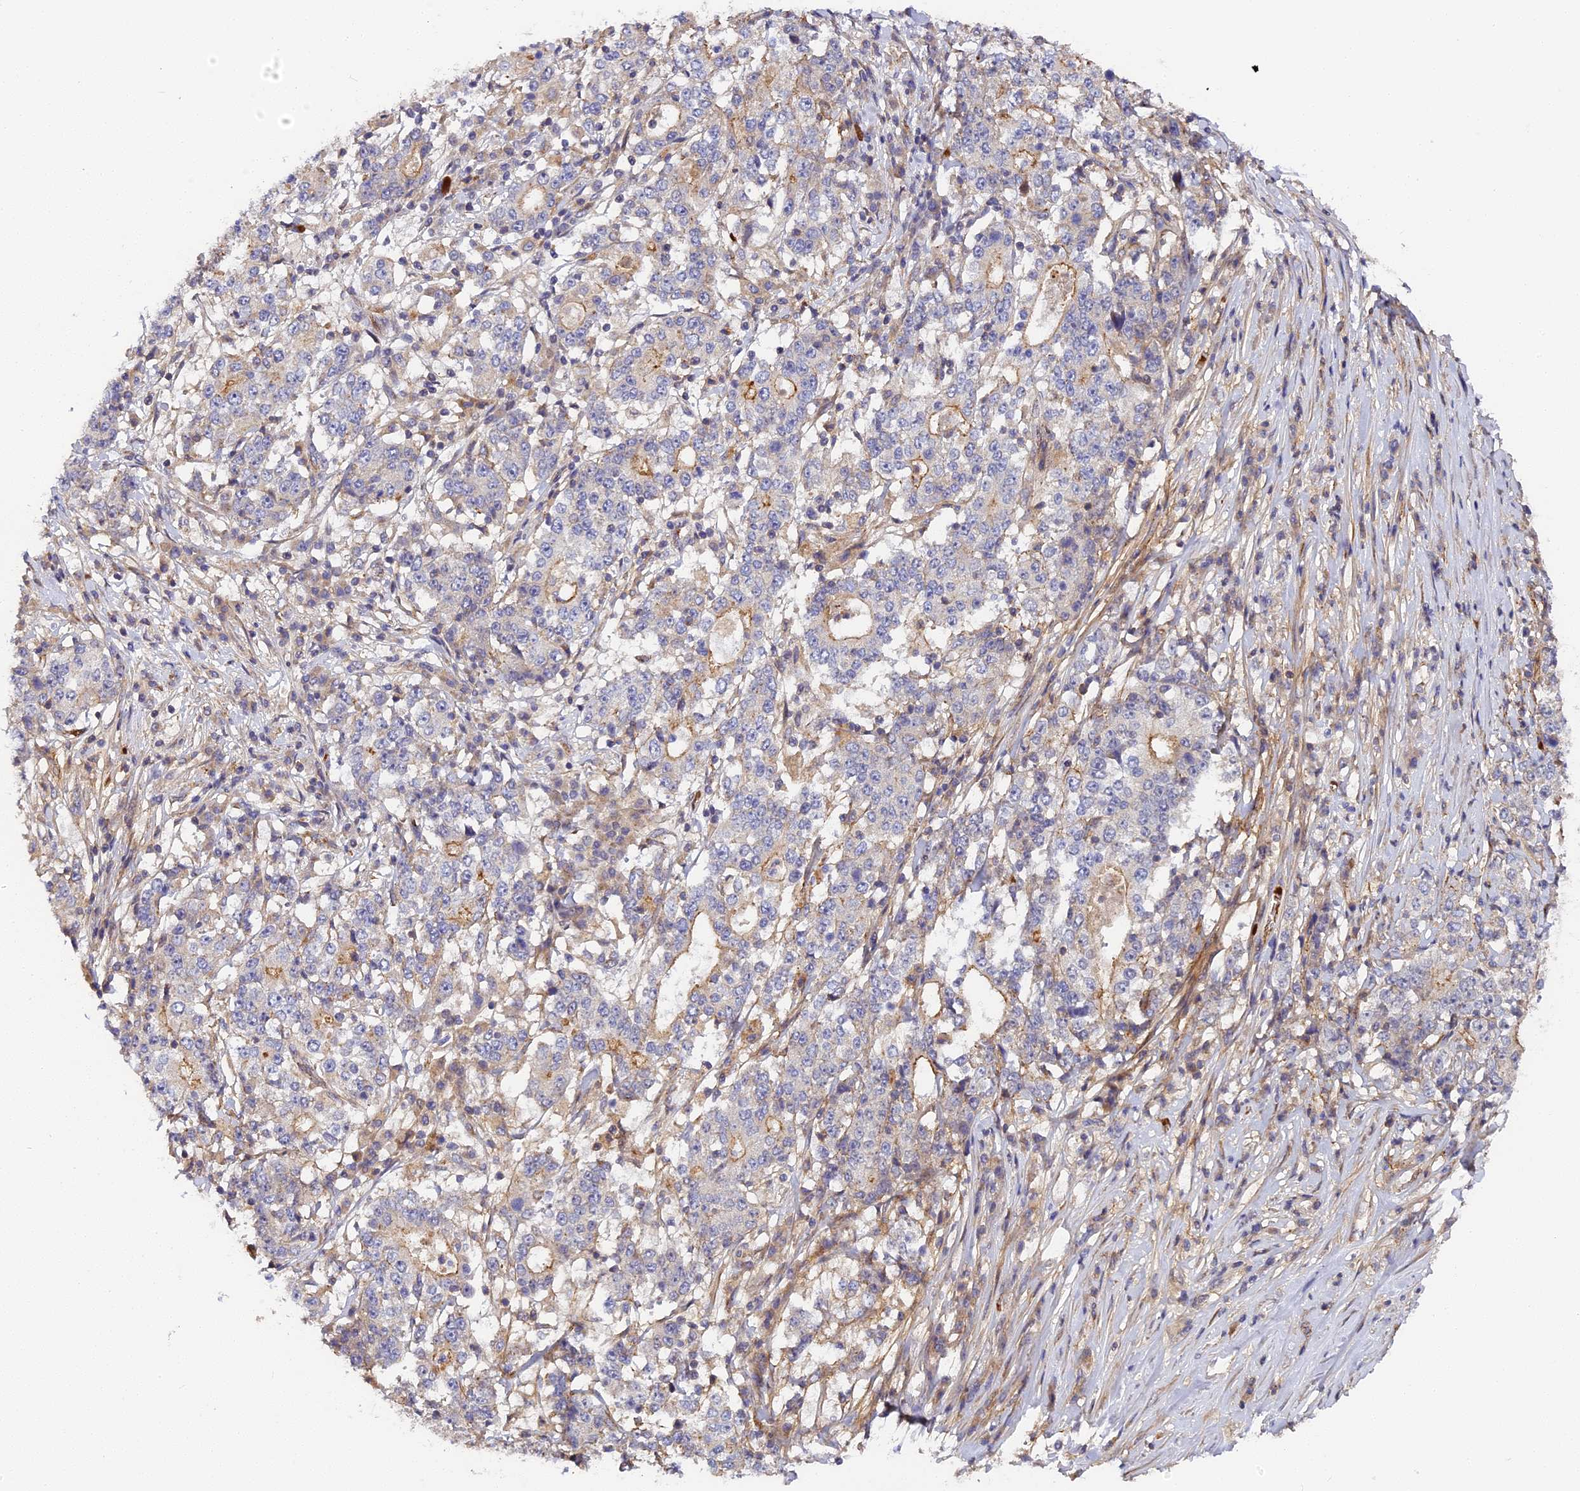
{"staining": {"intensity": "moderate", "quantity": "<25%", "location": "cytoplasmic/membranous"}, "tissue": "stomach cancer", "cell_type": "Tumor cells", "image_type": "cancer", "snomed": [{"axis": "morphology", "description": "Adenocarcinoma, NOS"}, {"axis": "topography", "description": "Stomach"}], "caption": "About <25% of tumor cells in human stomach adenocarcinoma display moderate cytoplasmic/membranous protein expression as visualized by brown immunohistochemical staining.", "gene": "MISP3", "patient": {"sex": "male", "age": 59}}